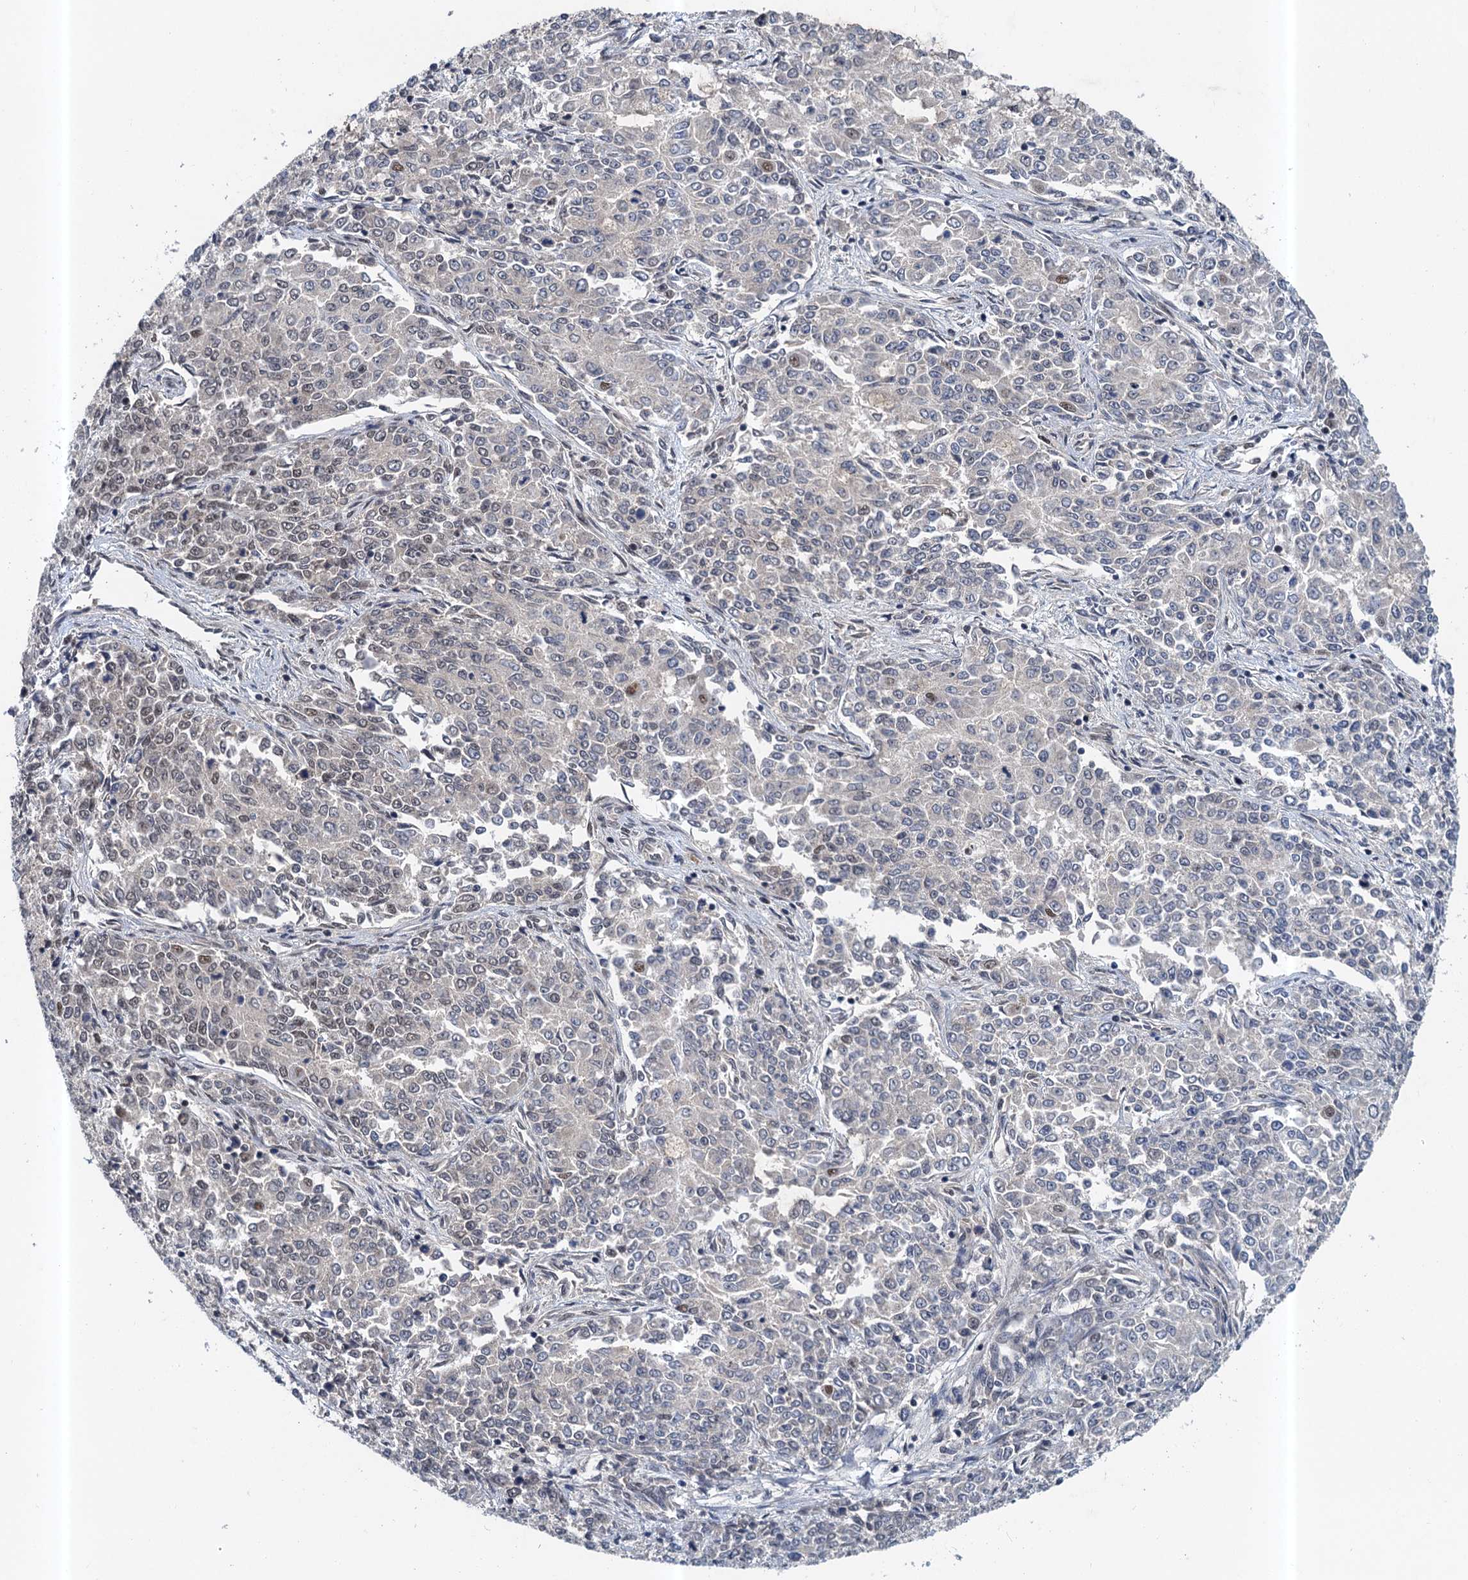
{"staining": {"intensity": "weak", "quantity": "<25%", "location": "nuclear"}, "tissue": "endometrial cancer", "cell_type": "Tumor cells", "image_type": "cancer", "snomed": [{"axis": "morphology", "description": "Adenocarcinoma, NOS"}, {"axis": "topography", "description": "Endometrium"}], "caption": "This is an immunohistochemistry image of adenocarcinoma (endometrial). There is no staining in tumor cells.", "gene": "CSTF3", "patient": {"sex": "female", "age": 50}}